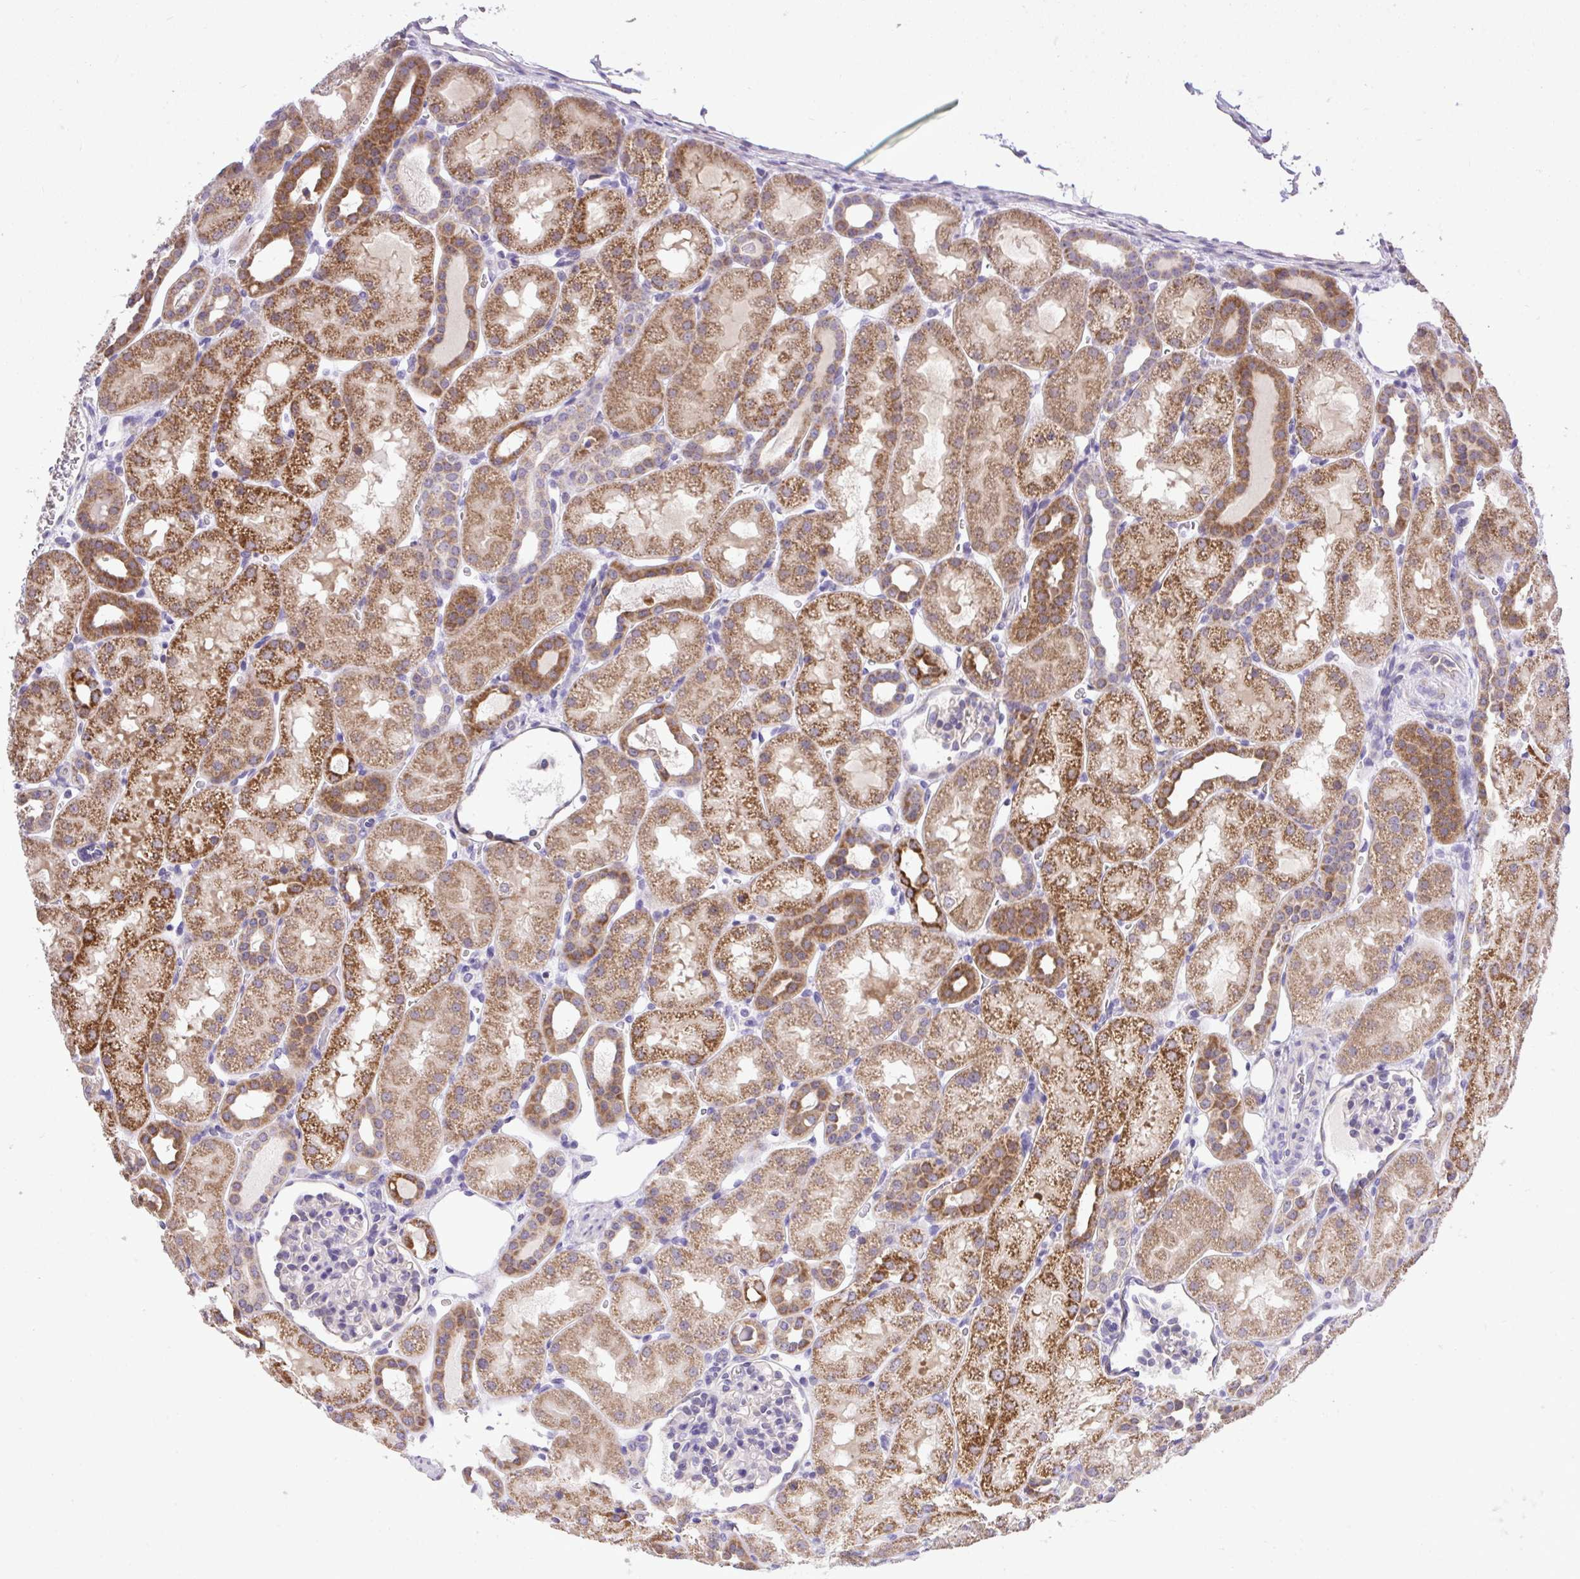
{"staining": {"intensity": "moderate", "quantity": "<25%", "location": "cytoplasmic/membranous"}, "tissue": "kidney", "cell_type": "Cells in glomeruli", "image_type": "normal", "snomed": [{"axis": "morphology", "description": "Normal tissue, NOS"}, {"axis": "topography", "description": "Kidney"}], "caption": "Unremarkable kidney exhibits moderate cytoplasmic/membranous expression in approximately <25% of cells in glomeruli, visualized by immunohistochemistry.", "gene": "MPC2", "patient": {"sex": "male", "age": 2}}